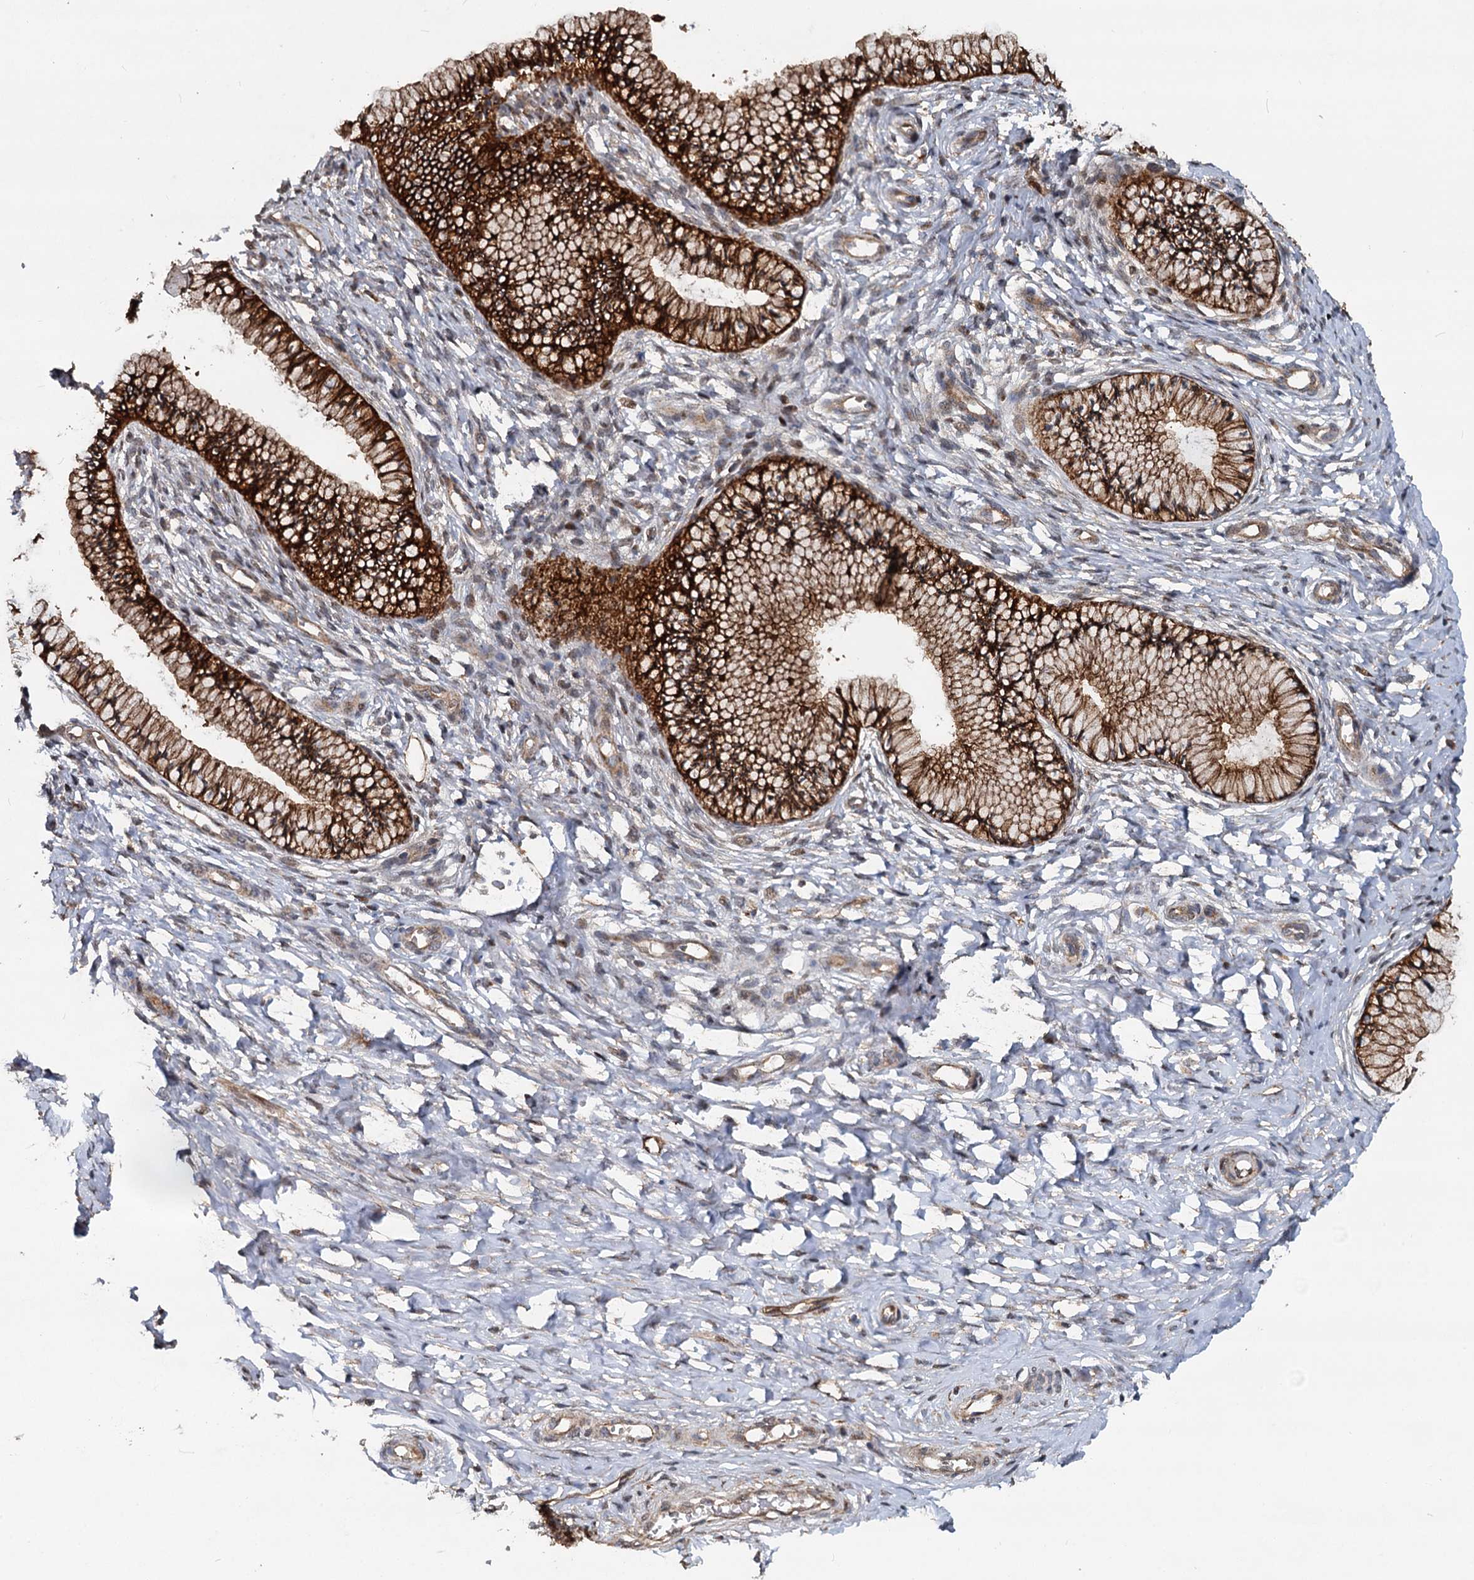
{"staining": {"intensity": "strong", "quantity": ">75%", "location": "cytoplasmic/membranous"}, "tissue": "cervix", "cell_type": "Glandular cells", "image_type": "normal", "snomed": [{"axis": "morphology", "description": "Normal tissue, NOS"}, {"axis": "topography", "description": "Cervix"}], "caption": "Cervix stained with DAB (3,3'-diaminobenzidine) immunohistochemistry (IHC) displays high levels of strong cytoplasmic/membranous staining in about >75% of glandular cells.", "gene": "LRRK2", "patient": {"sex": "female", "age": 36}}